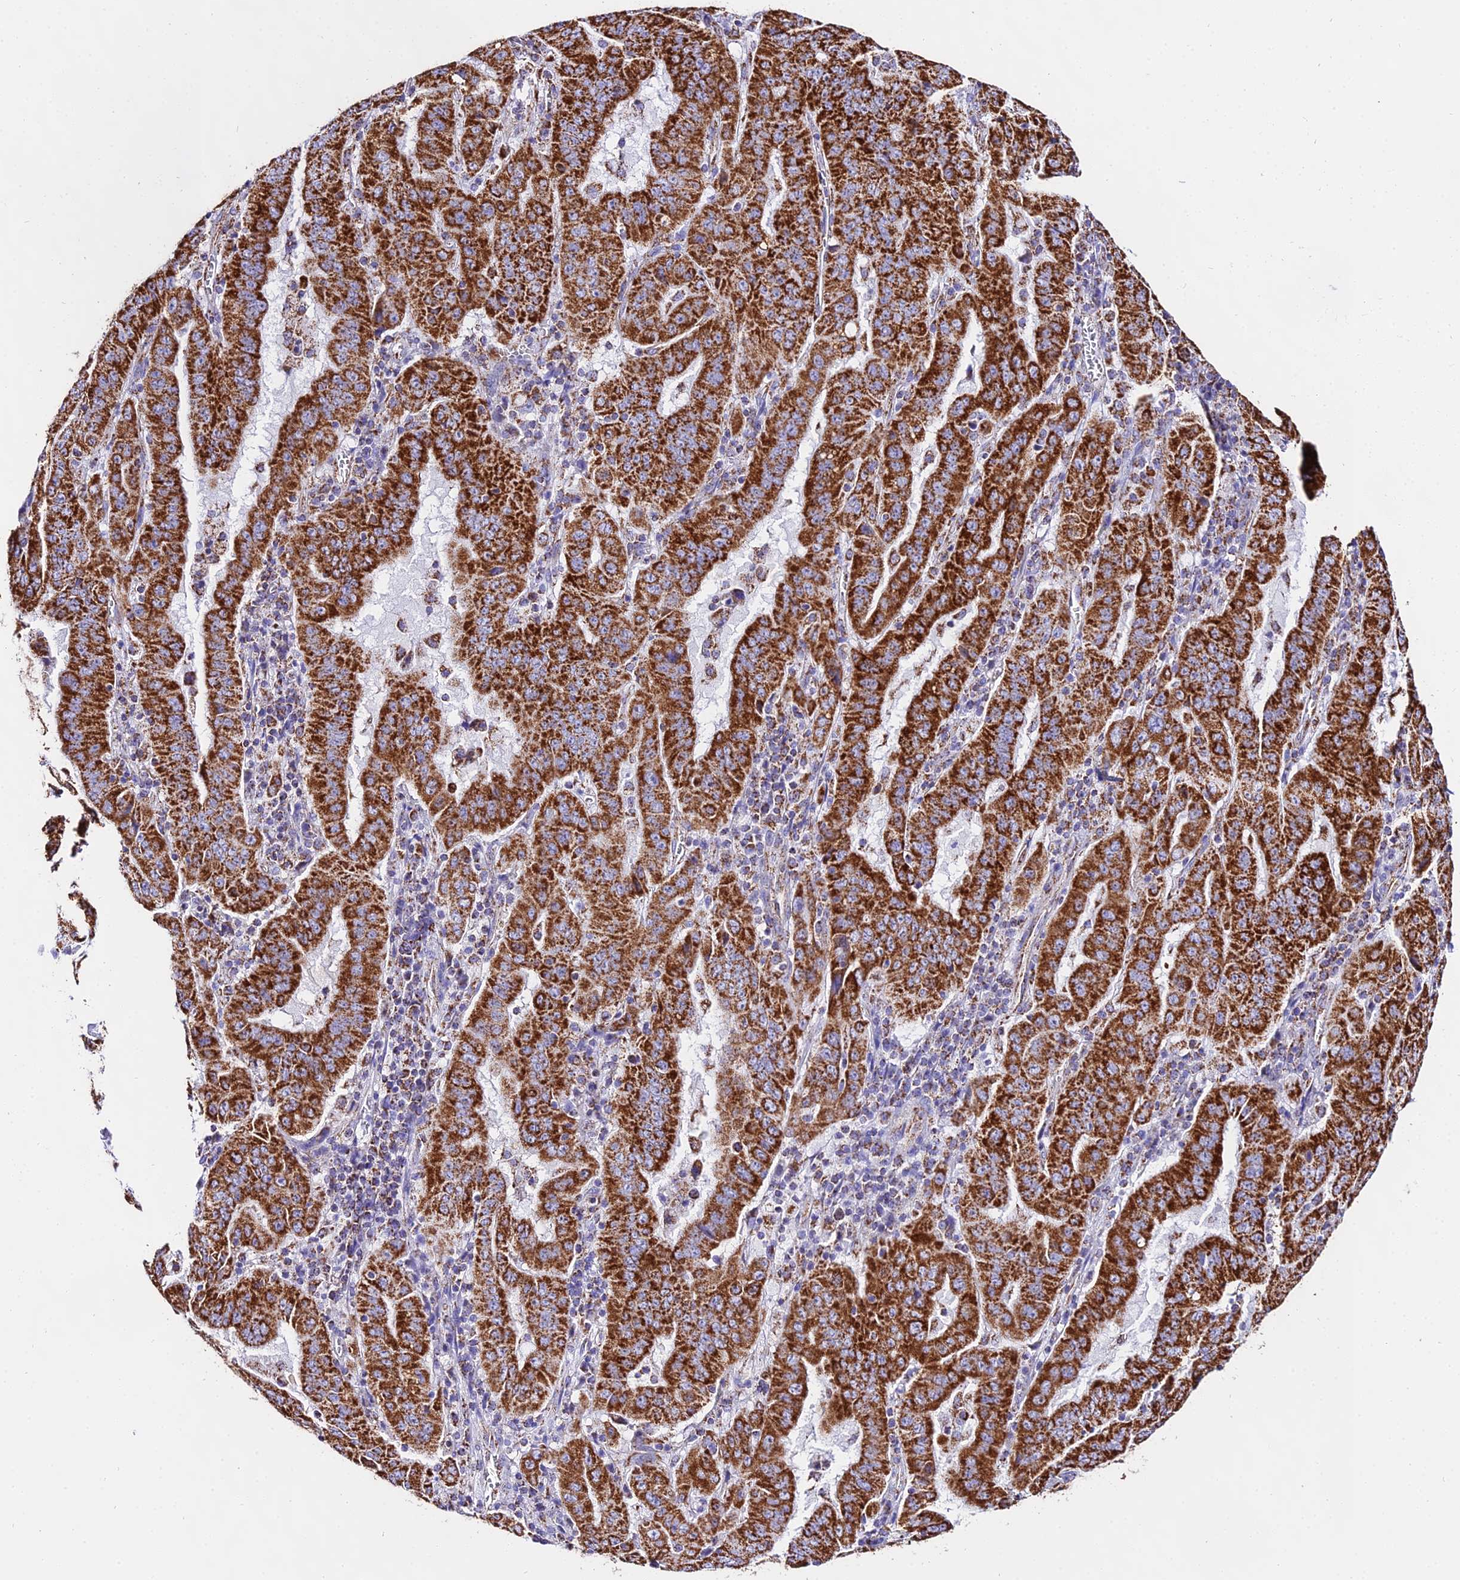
{"staining": {"intensity": "strong", "quantity": ">75%", "location": "cytoplasmic/membranous"}, "tissue": "pancreatic cancer", "cell_type": "Tumor cells", "image_type": "cancer", "snomed": [{"axis": "morphology", "description": "Adenocarcinoma, NOS"}, {"axis": "topography", "description": "Pancreas"}], "caption": "Tumor cells reveal strong cytoplasmic/membranous expression in approximately >75% of cells in pancreatic cancer (adenocarcinoma). (DAB (3,3'-diaminobenzidine) IHC with brightfield microscopy, high magnification).", "gene": "ATP5PD", "patient": {"sex": "male", "age": 63}}